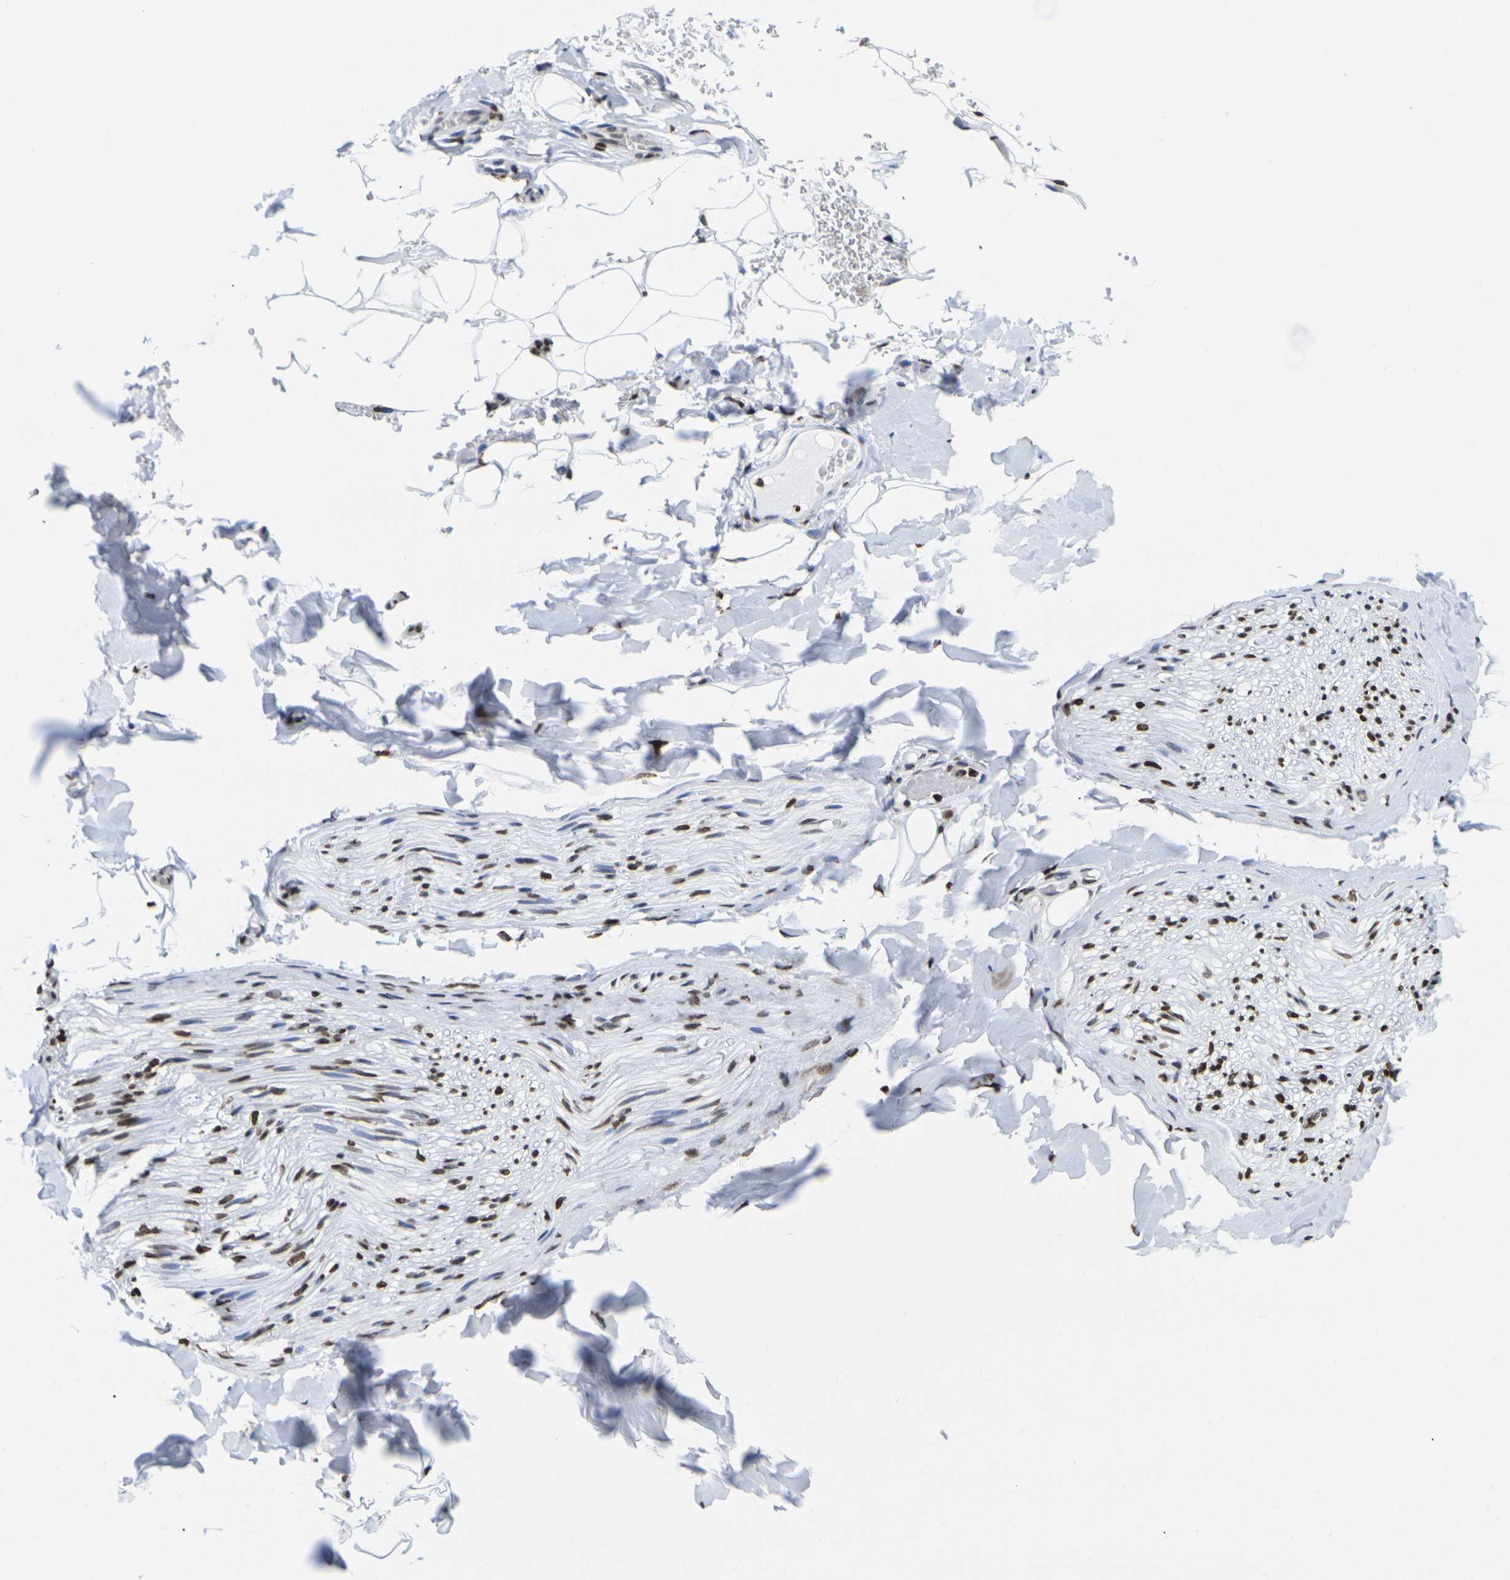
{"staining": {"intensity": "moderate", "quantity": "25%-75%", "location": "nuclear"}, "tissue": "adipose tissue", "cell_type": "Adipocytes", "image_type": "normal", "snomed": [{"axis": "morphology", "description": "Normal tissue, NOS"}, {"axis": "topography", "description": "Peripheral nerve tissue"}], "caption": "A high-resolution image shows IHC staining of normal adipose tissue, which exhibits moderate nuclear staining in approximately 25%-75% of adipocytes. Using DAB (brown) and hematoxylin (blue) stains, captured at high magnification using brightfield microscopy.", "gene": "H2AC21", "patient": {"sex": "male", "age": 70}}